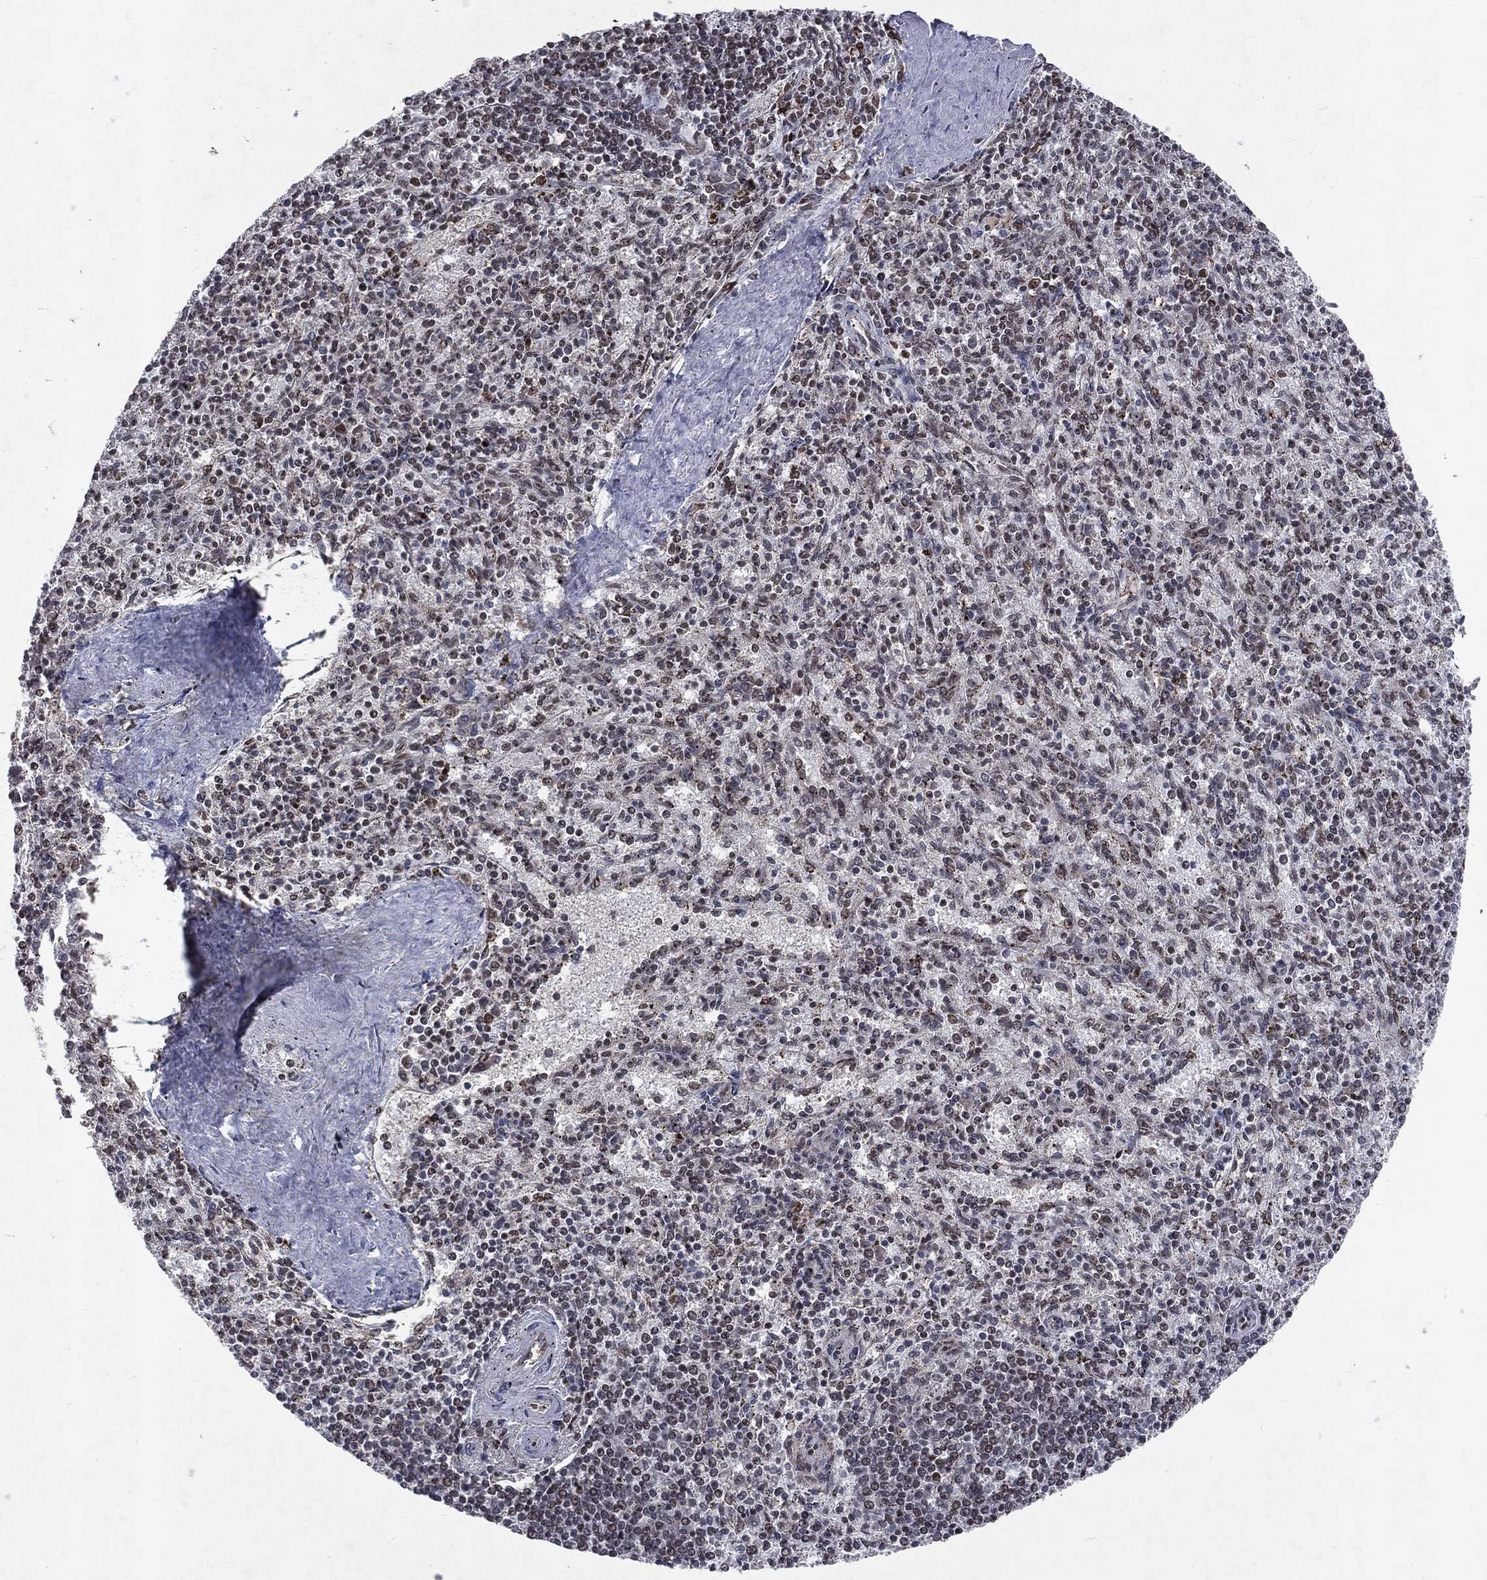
{"staining": {"intensity": "weak", "quantity": "25%-75%", "location": "nuclear"}, "tissue": "spleen", "cell_type": "Cells in red pulp", "image_type": "normal", "snomed": [{"axis": "morphology", "description": "Normal tissue, NOS"}, {"axis": "topography", "description": "Spleen"}], "caption": "Spleen stained with IHC demonstrates weak nuclear positivity in approximately 25%-75% of cells in red pulp.", "gene": "DMAP1", "patient": {"sex": "female", "age": 37}}